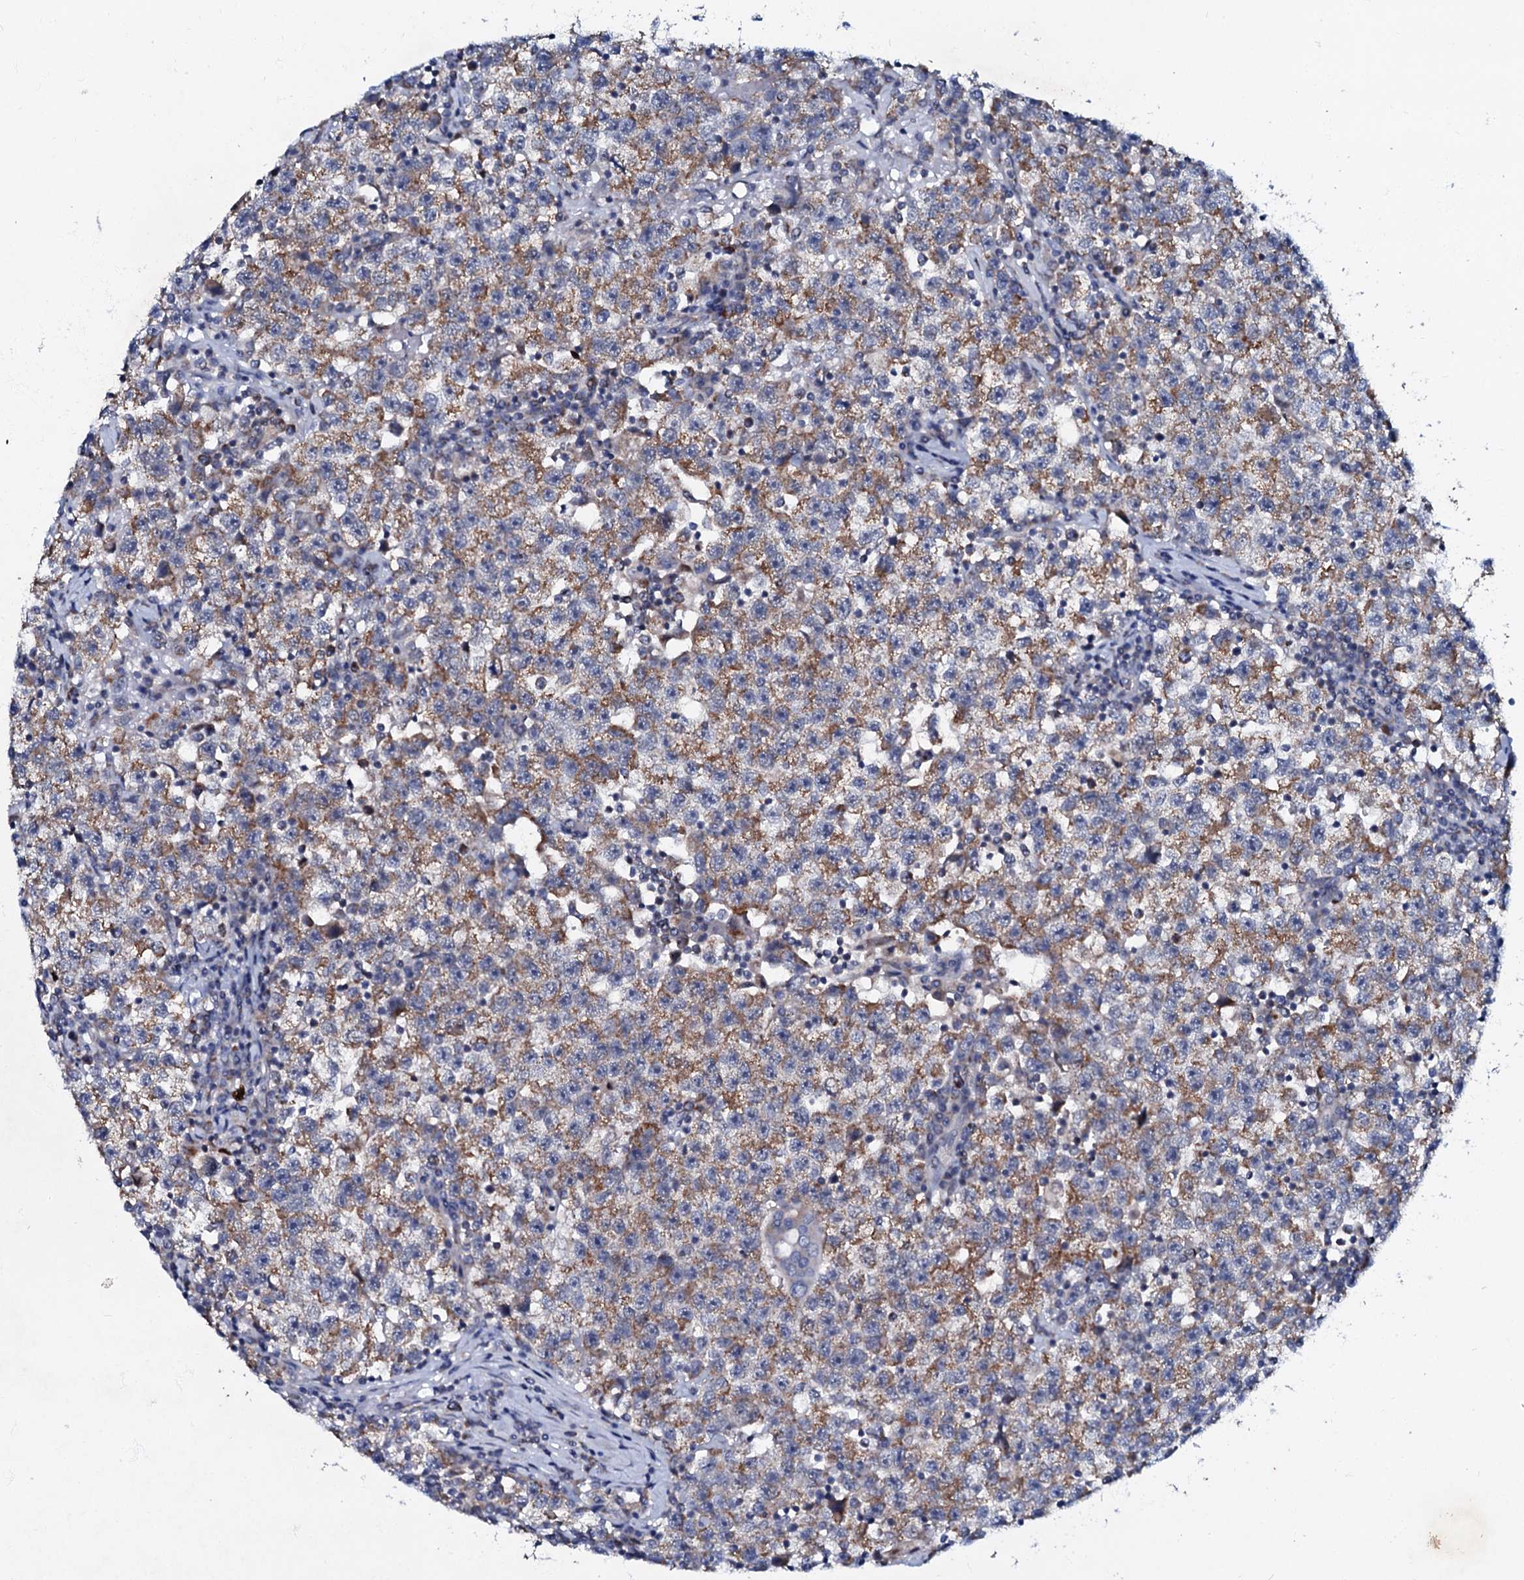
{"staining": {"intensity": "moderate", "quantity": ">75%", "location": "cytoplasmic/membranous"}, "tissue": "testis cancer", "cell_type": "Tumor cells", "image_type": "cancer", "snomed": [{"axis": "morphology", "description": "Seminoma, NOS"}, {"axis": "topography", "description": "Testis"}], "caption": "Testis cancer (seminoma) stained for a protein demonstrates moderate cytoplasmic/membranous positivity in tumor cells.", "gene": "MRPL51", "patient": {"sex": "male", "age": 22}}